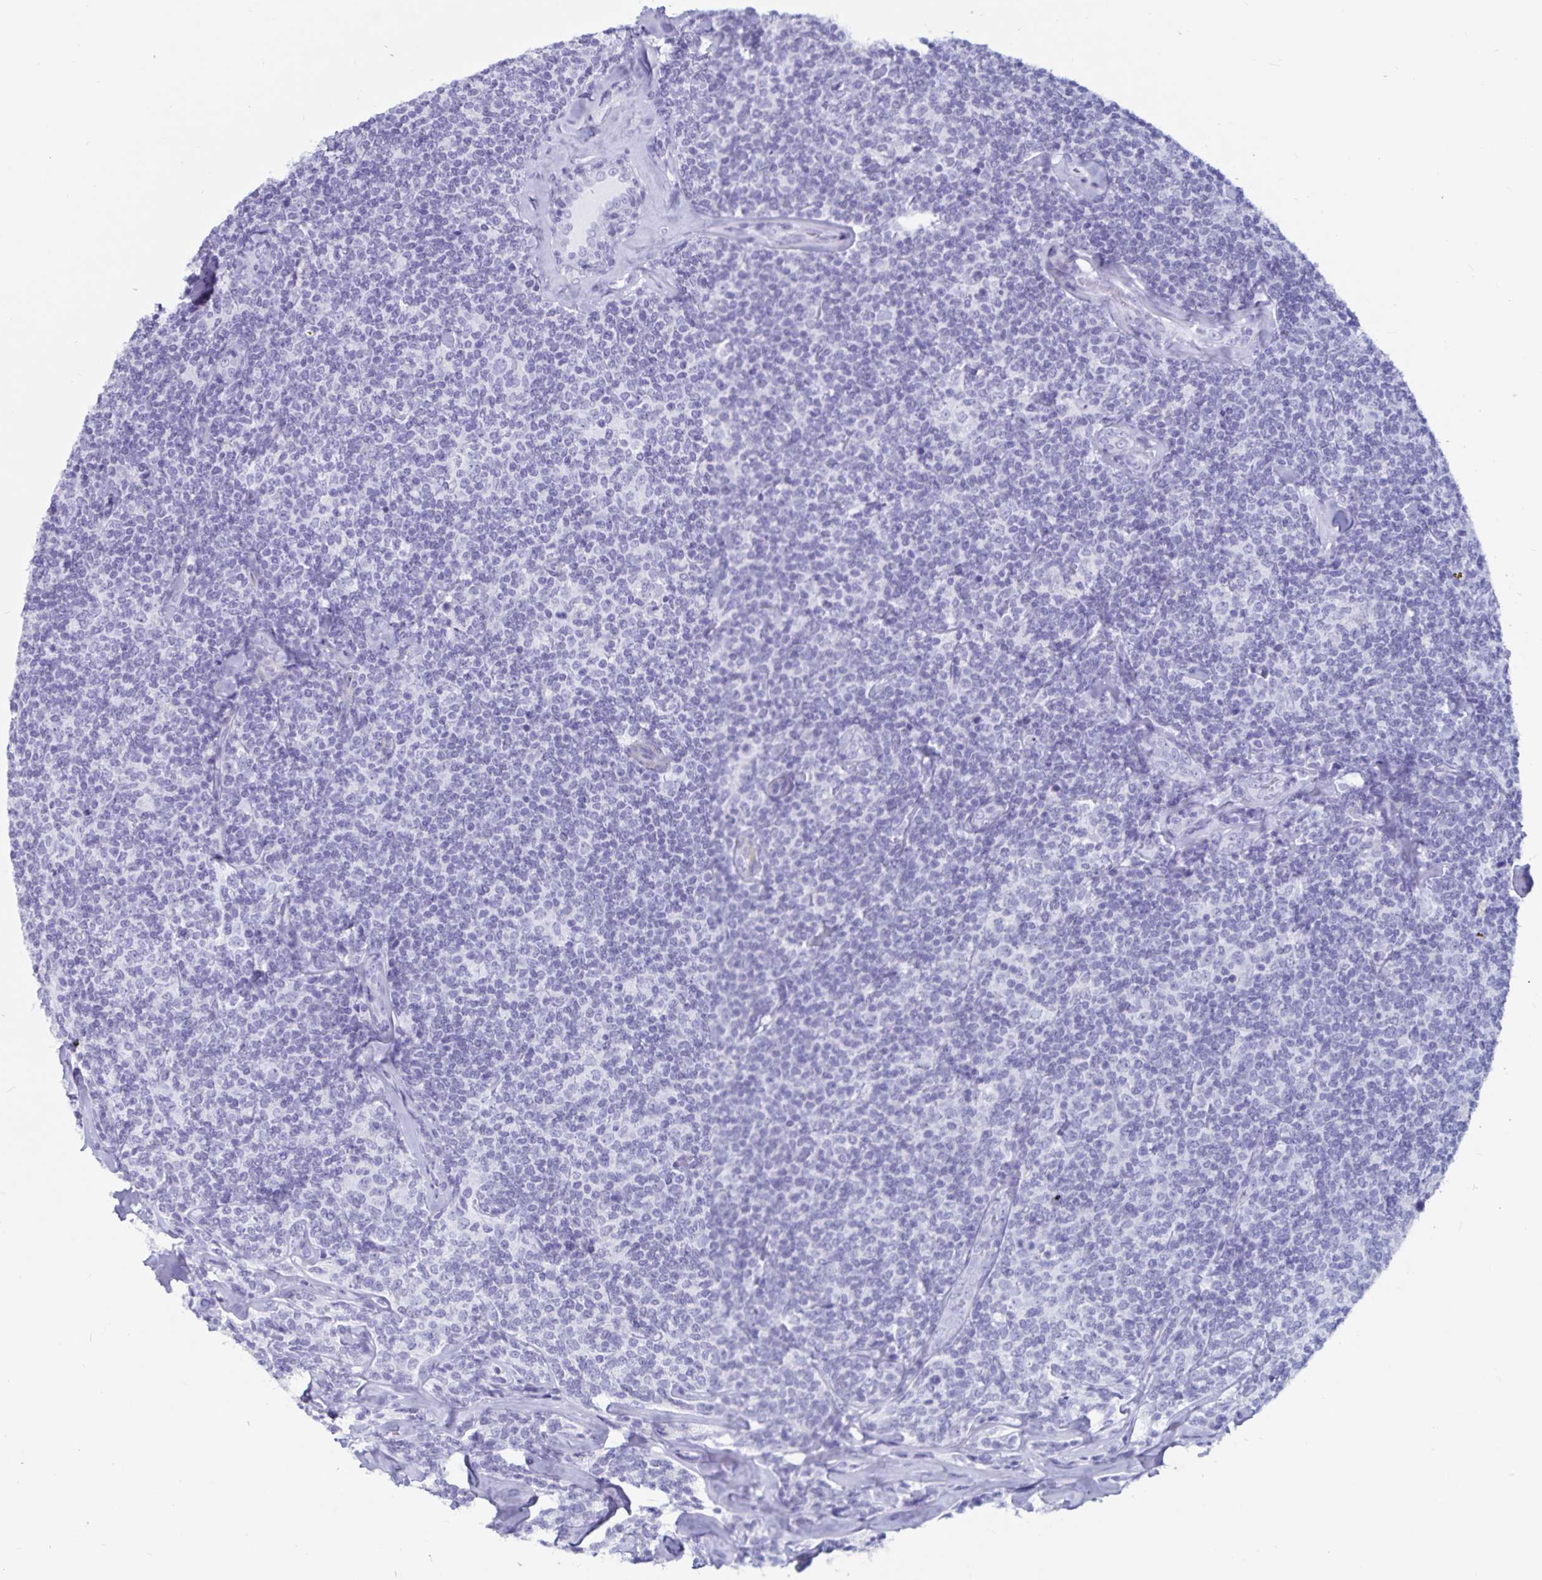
{"staining": {"intensity": "negative", "quantity": "none", "location": "none"}, "tissue": "lymphoma", "cell_type": "Tumor cells", "image_type": "cancer", "snomed": [{"axis": "morphology", "description": "Malignant lymphoma, non-Hodgkin's type, Low grade"}, {"axis": "topography", "description": "Lymph node"}], "caption": "Tumor cells show no significant protein staining in lymphoma.", "gene": "GPR137", "patient": {"sex": "female", "age": 56}}